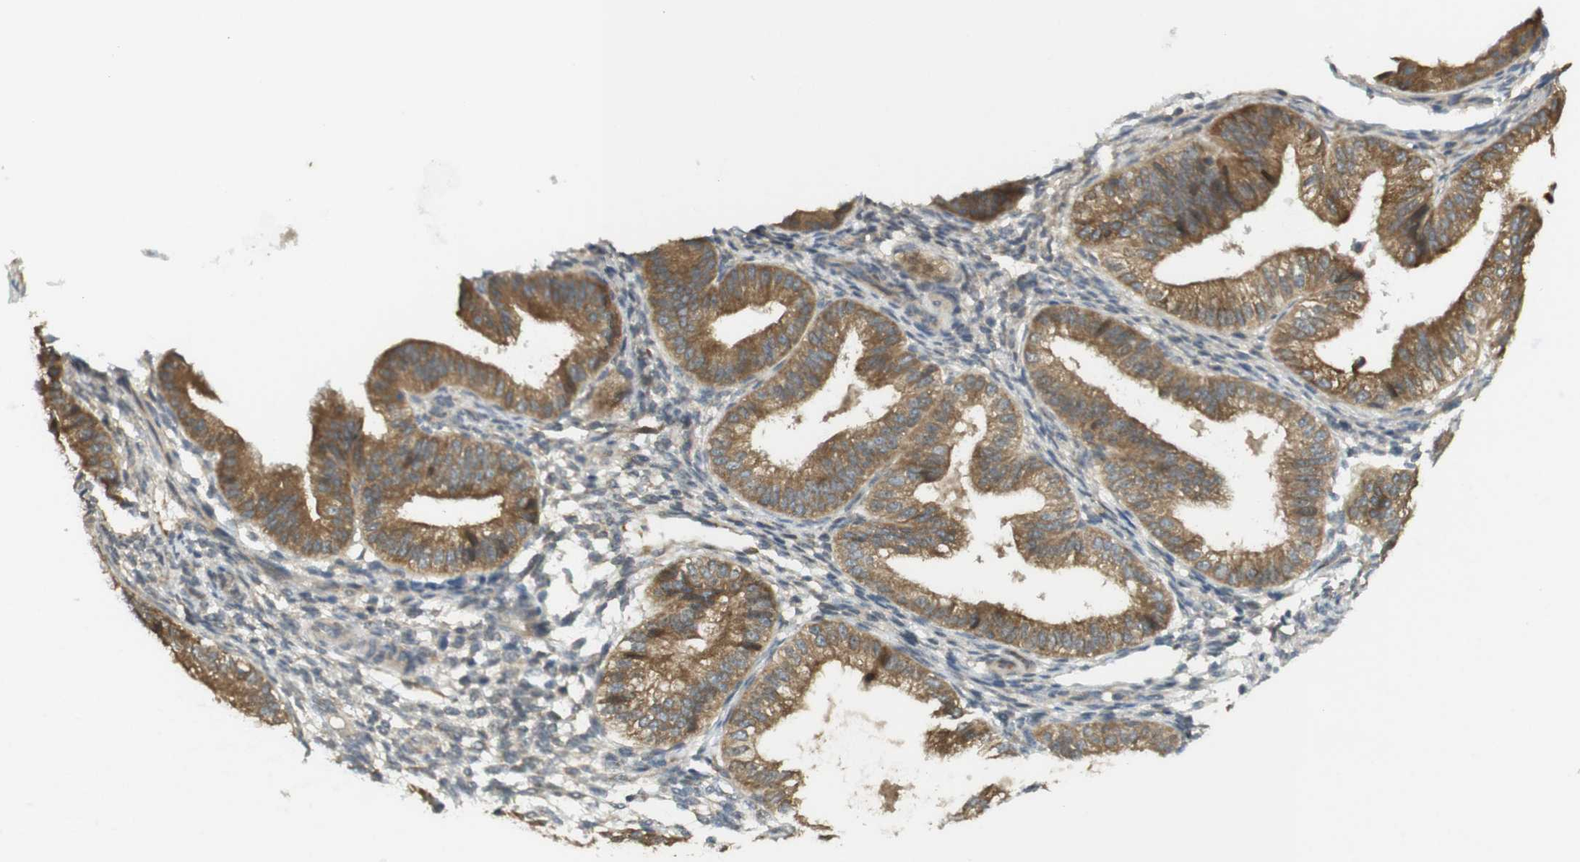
{"staining": {"intensity": "moderate", "quantity": "<25%", "location": "cytoplasmic/membranous"}, "tissue": "endometrium", "cell_type": "Cells in endometrial stroma", "image_type": "normal", "snomed": [{"axis": "morphology", "description": "Normal tissue, NOS"}, {"axis": "topography", "description": "Endometrium"}], "caption": "The photomicrograph displays a brown stain indicating the presence of a protein in the cytoplasmic/membranous of cells in endometrial stroma in endometrium. (brown staining indicates protein expression, while blue staining denotes nuclei).", "gene": "CLRN3", "patient": {"sex": "female", "age": 39}}